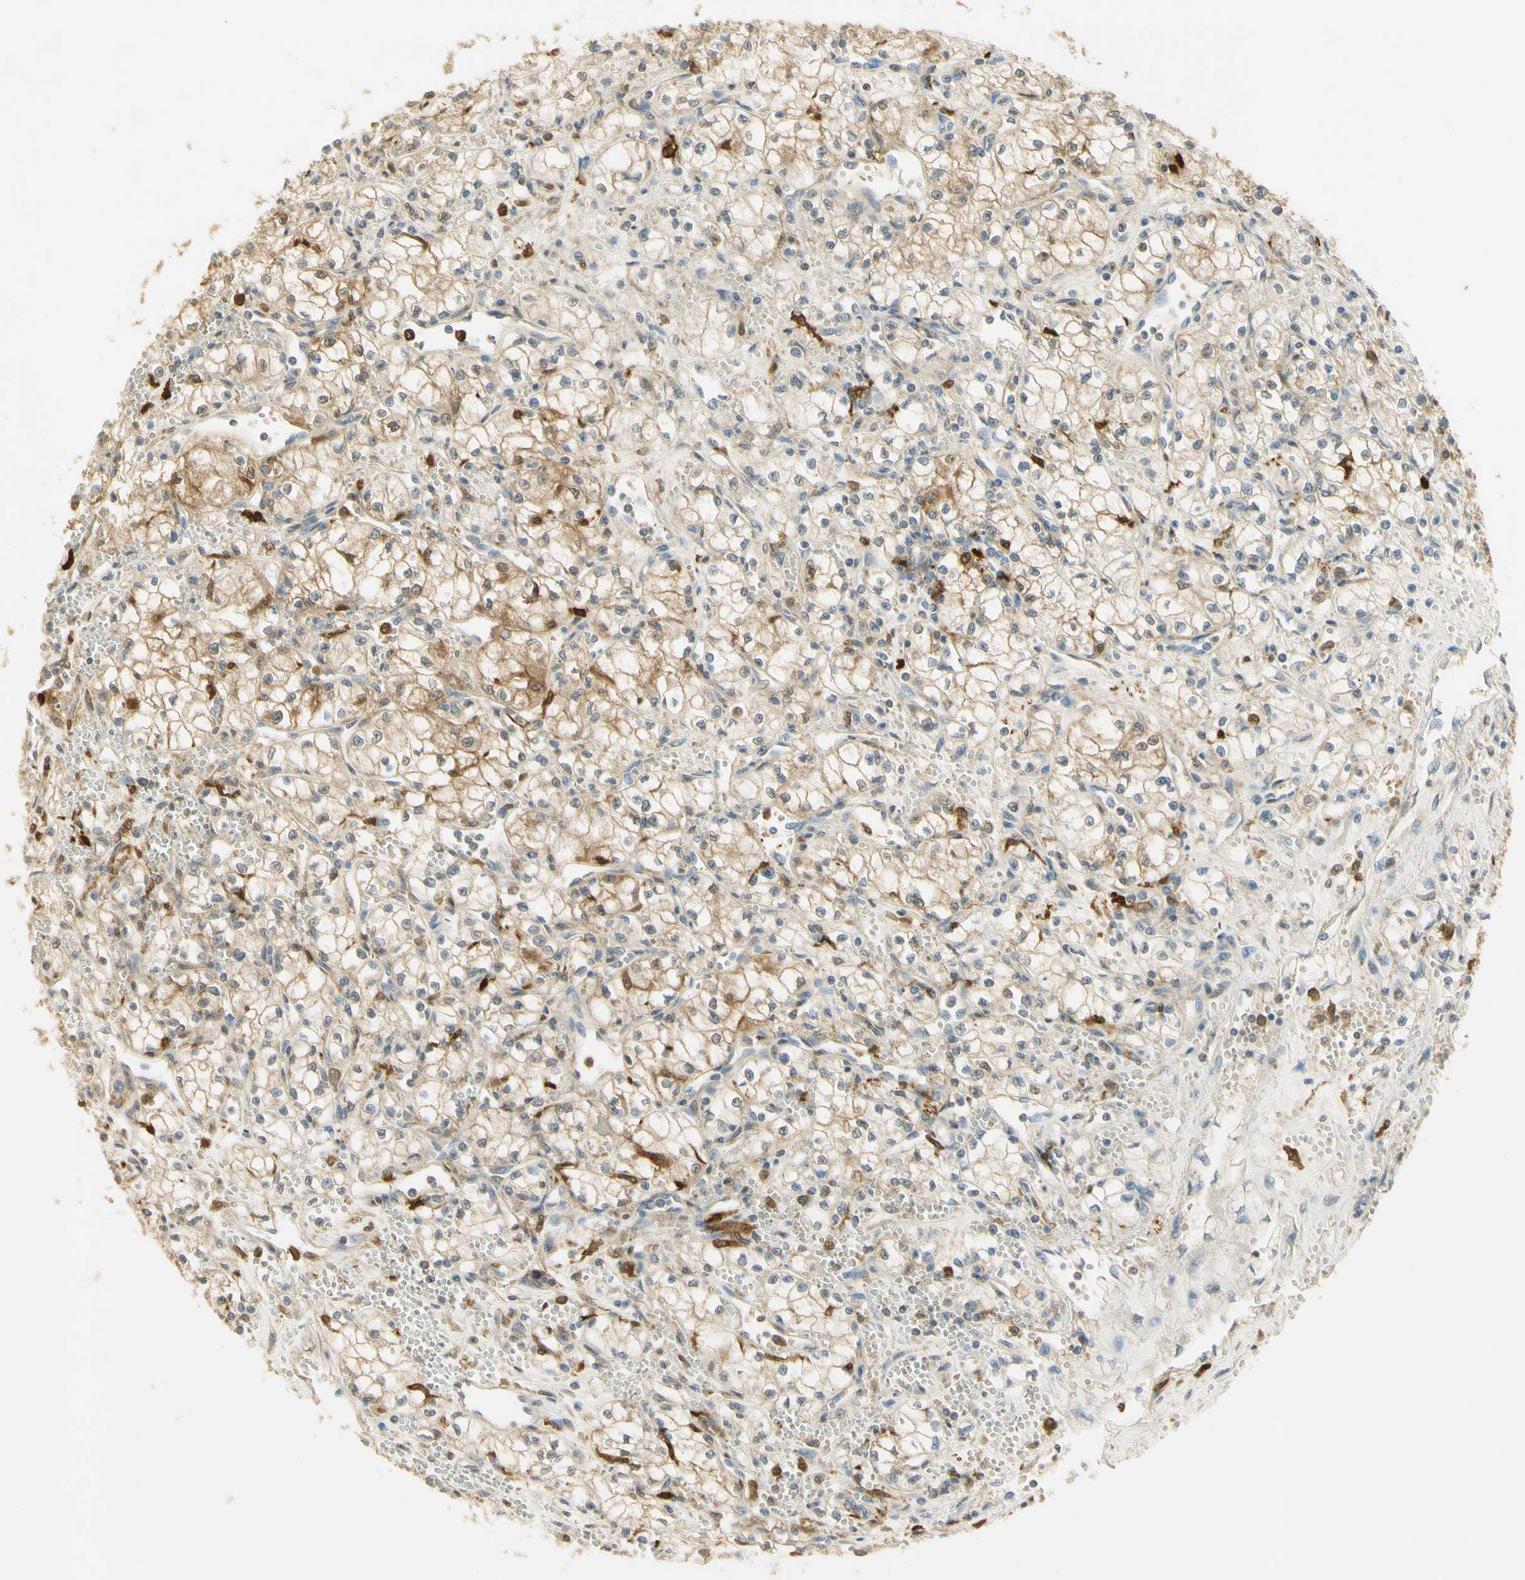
{"staining": {"intensity": "moderate", "quantity": ">75%", "location": "cytoplasmic/membranous"}, "tissue": "renal cancer", "cell_type": "Tumor cells", "image_type": "cancer", "snomed": [{"axis": "morphology", "description": "Normal tissue, NOS"}, {"axis": "morphology", "description": "Adenocarcinoma, NOS"}, {"axis": "topography", "description": "Kidney"}], "caption": "Immunohistochemistry (IHC) staining of renal adenocarcinoma, which demonstrates medium levels of moderate cytoplasmic/membranous staining in about >75% of tumor cells indicating moderate cytoplasmic/membranous protein staining. The staining was performed using DAB (brown) for protein detection and nuclei were counterstained in hematoxylin (blue).", "gene": "PAK1", "patient": {"sex": "male", "age": 59}}